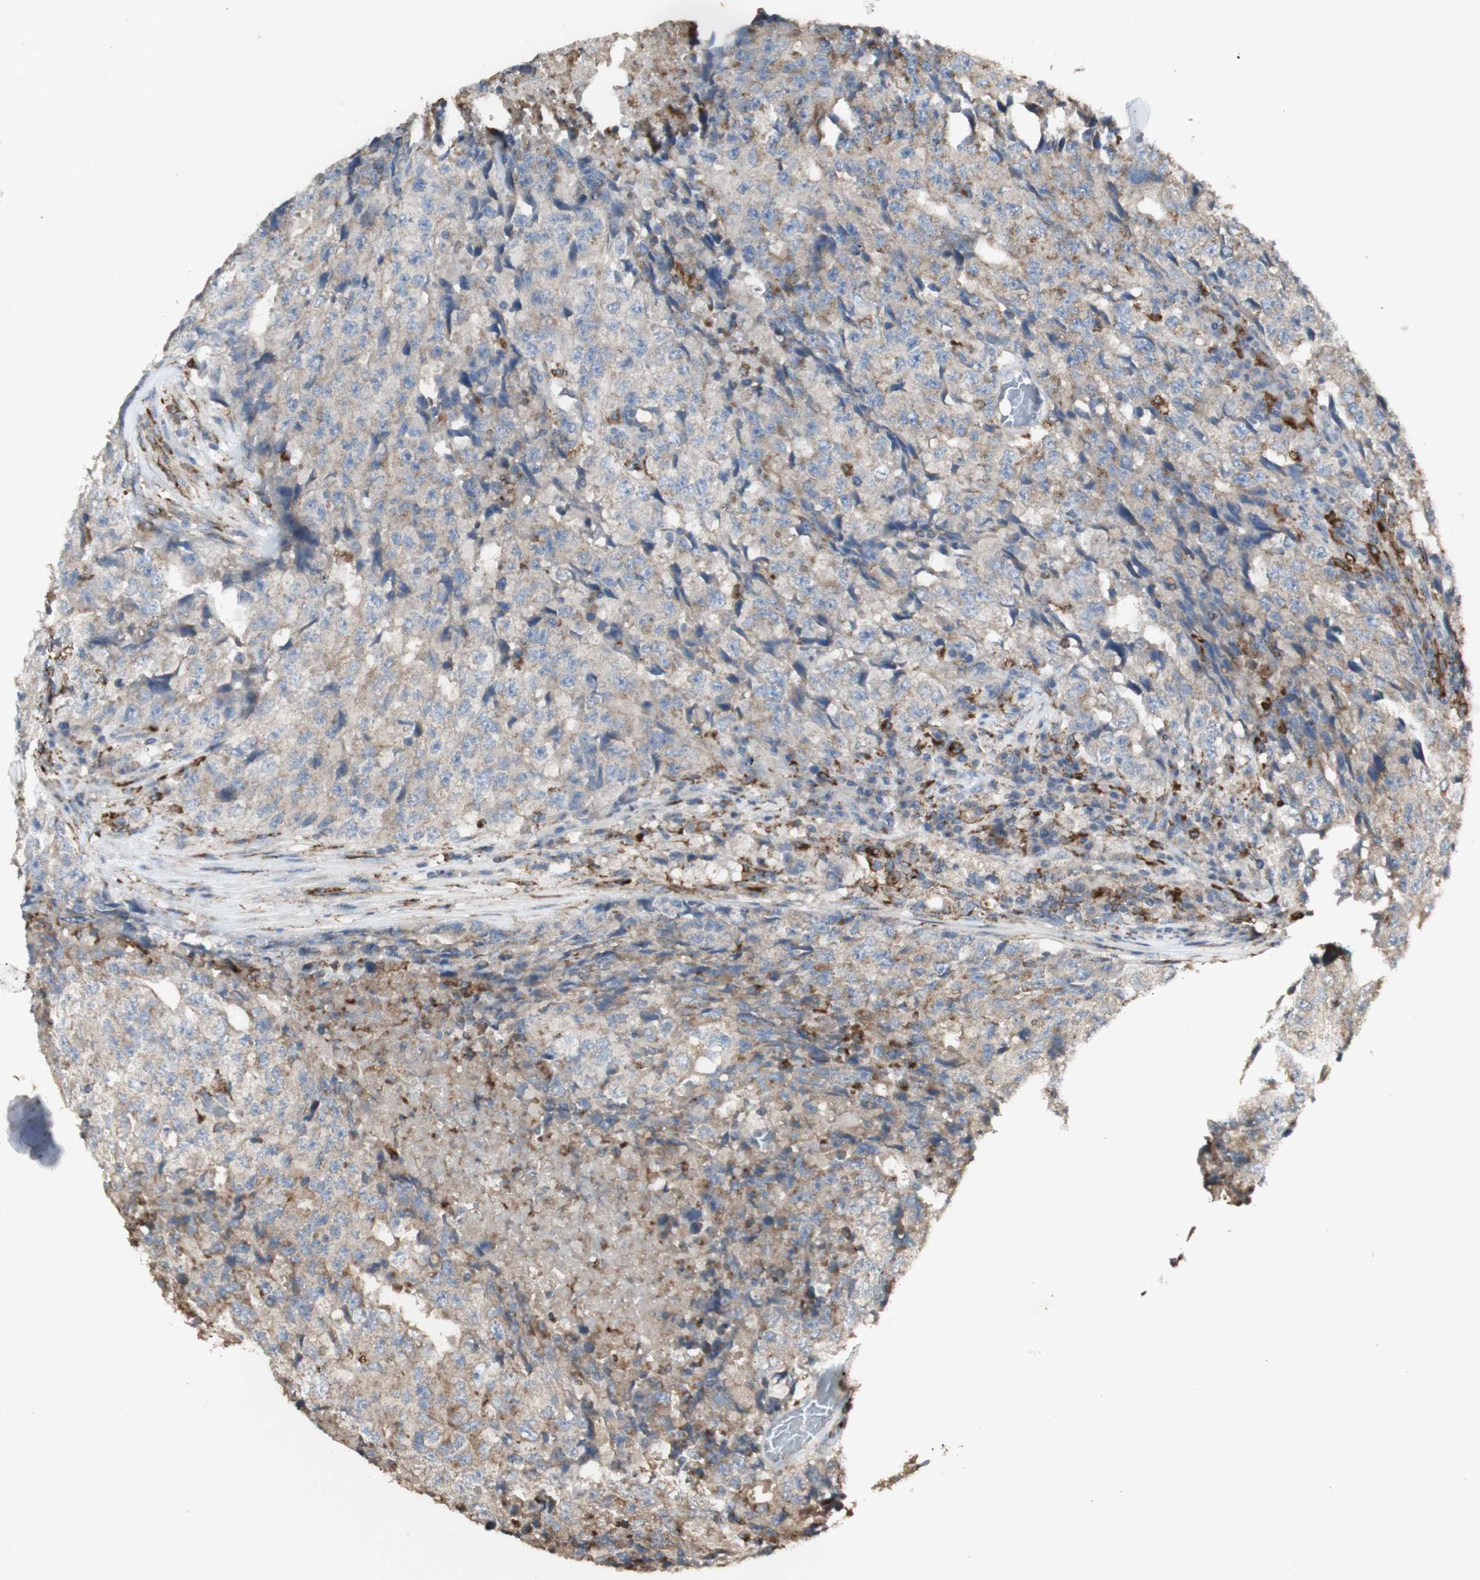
{"staining": {"intensity": "weak", "quantity": ">75%", "location": "cytoplasmic/membranous"}, "tissue": "testis cancer", "cell_type": "Tumor cells", "image_type": "cancer", "snomed": [{"axis": "morphology", "description": "Necrosis, NOS"}, {"axis": "morphology", "description": "Carcinoma, Embryonal, NOS"}, {"axis": "topography", "description": "Testis"}], "caption": "Tumor cells demonstrate weak cytoplasmic/membranous positivity in approximately >75% of cells in testis cancer. Using DAB (brown) and hematoxylin (blue) stains, captured at high magnification using brightfield microscopy.", "gene": "ATP6V1E1", "patient": {"sex": "male", "age": 19}}